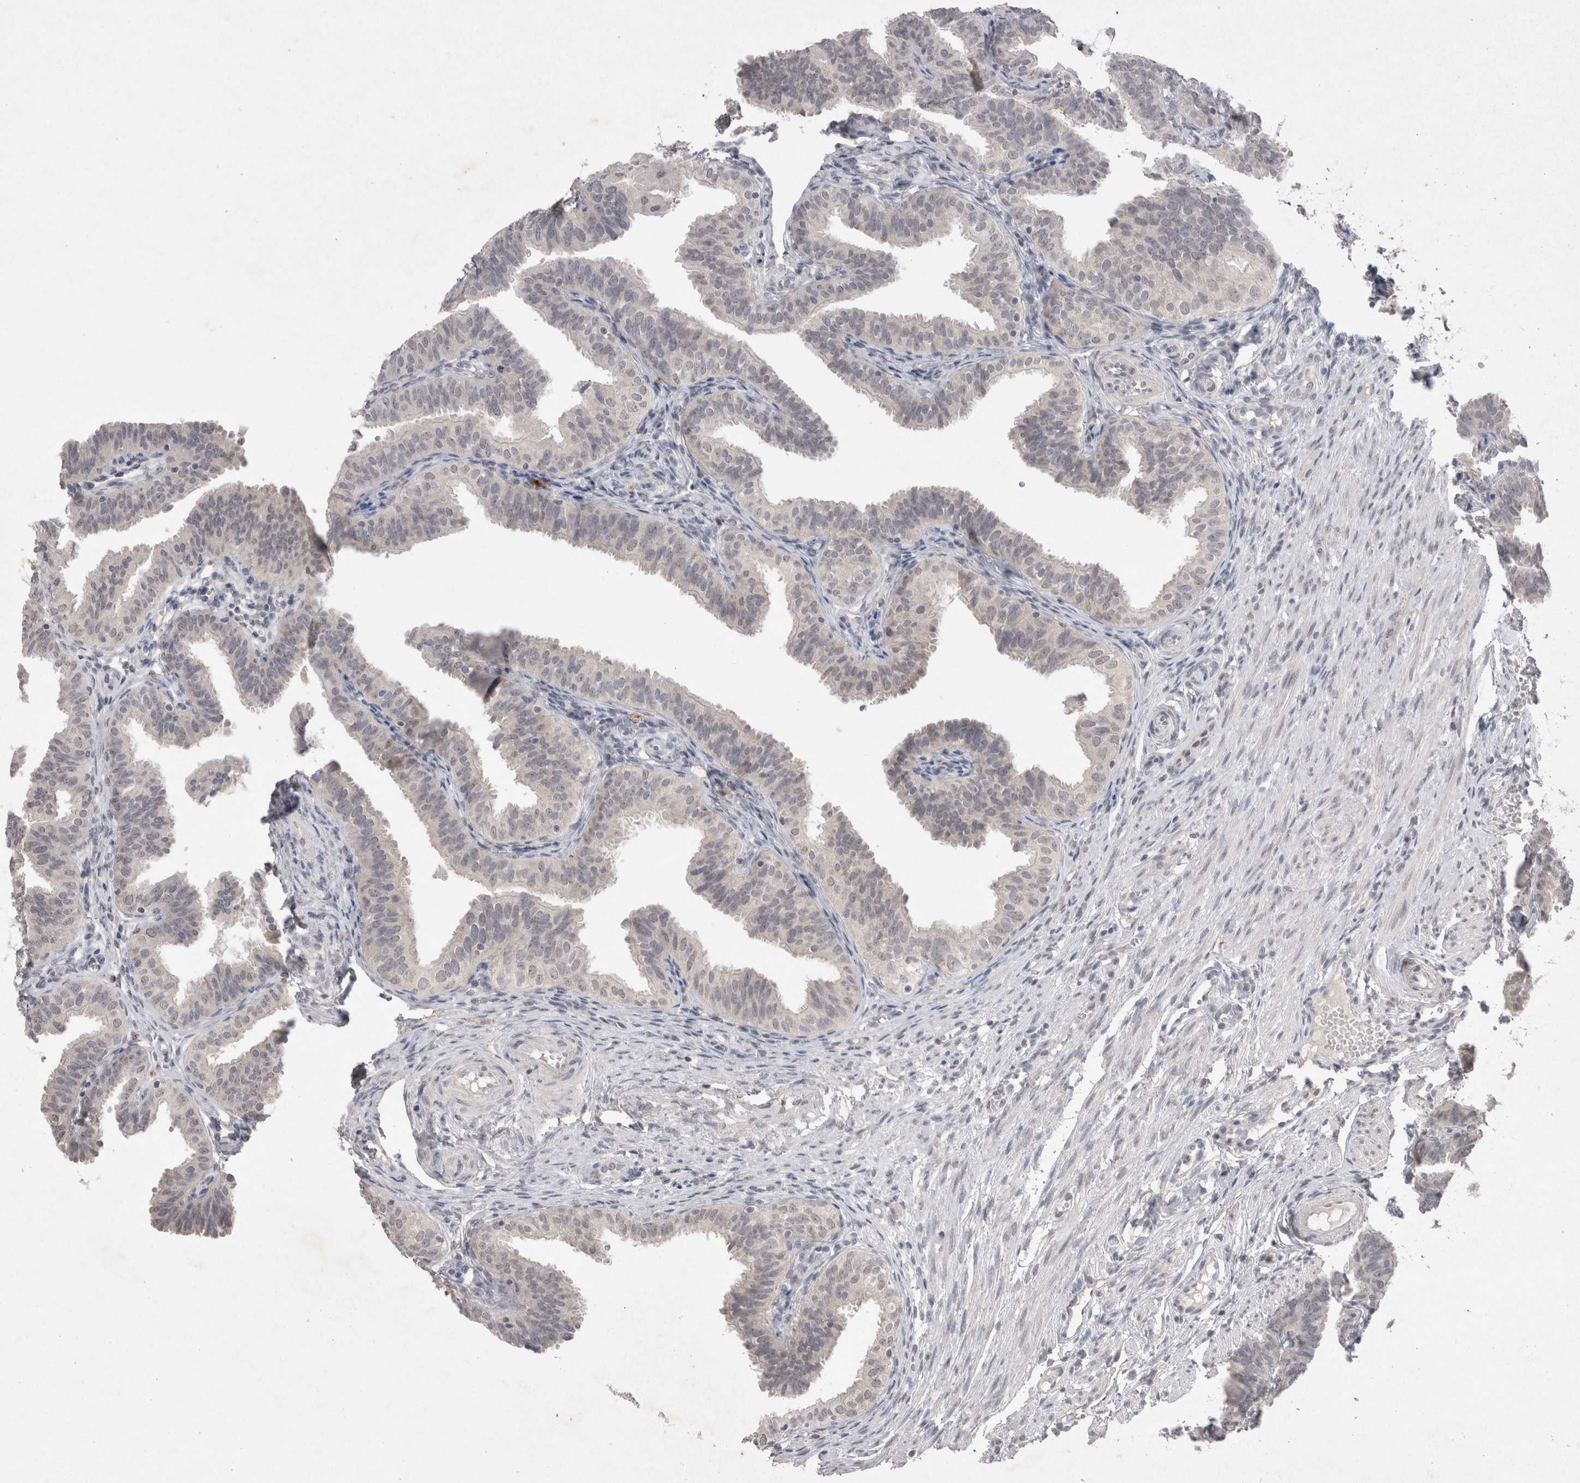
{"staining": {"intensity": "negative", "quantity": "none", "location": "none"}, "tissue": "fallopian tube", "cell_type": "Glandular cells", "image_type": "normal", "snomed": [{"axis": "morphology", "description": "Normal tissue, NOS"}, {"axis": "topography", "description": "Fallopian tube"}], "caption": "The photomicrograph shows no staining of glandular cells in unremarkable fallopian tube.", "gene": "LYVE1", "patient": {"sex": "female", "age": 35}}